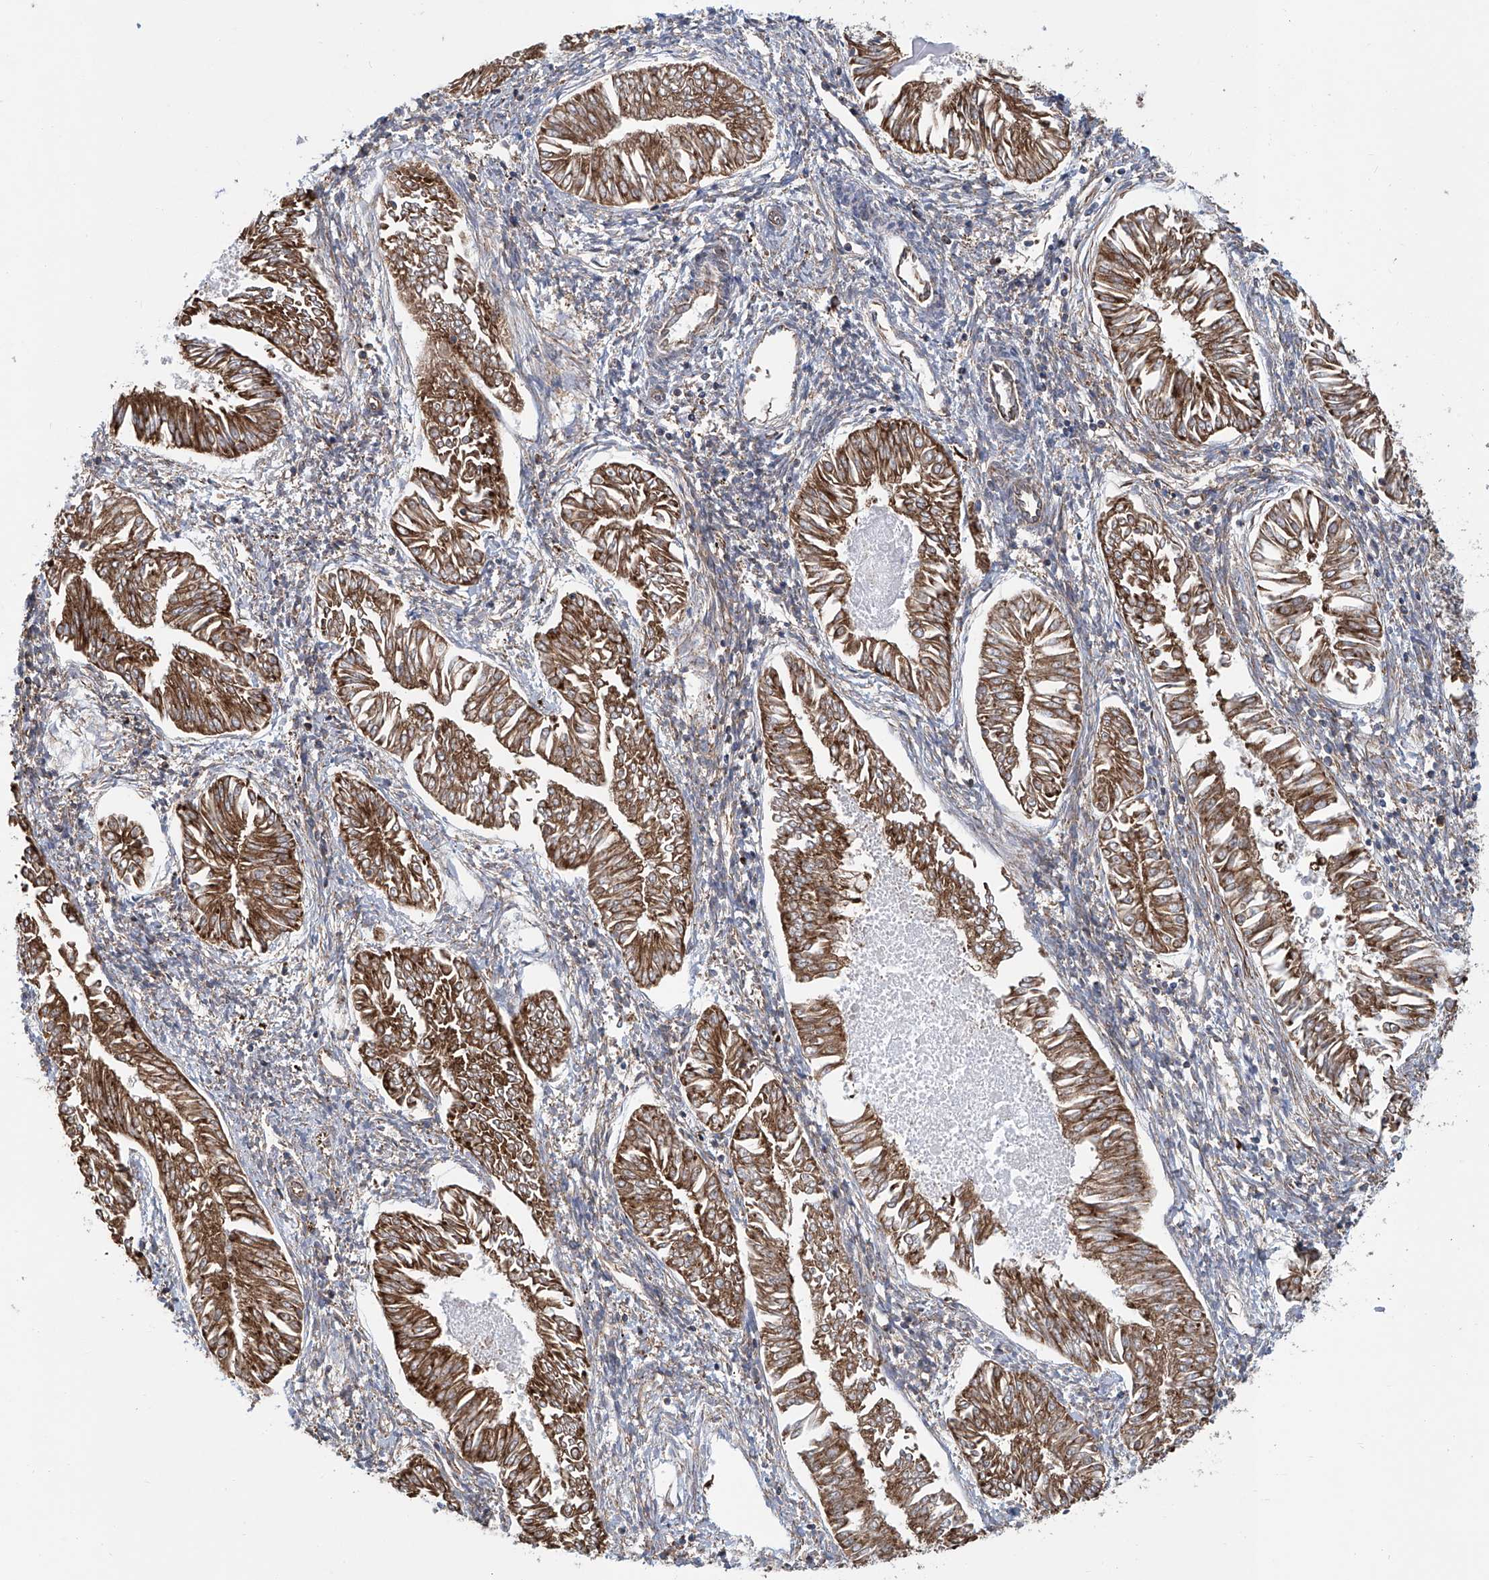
{"staining": {"intensity": "strong", "quantity": ">75%", "location": "cytoplasmic/membranous"}, "tissue": "endometrial cancer", "cell_type": "Tumor cells", "image_type": "cancer", "snomed": [{"axis": "morphology", "description": "Adenocarcinoma, NOS"}, {"axis": "topography", "description": "Endometrium"}], "caption": "Protein expression analysis of endometrial adenocarcinoma exhibits strong cytoplasmic/membranous expression in approximately >75% of tumor cells.", "gene": "SENP2", "patient": {"sex": "female", "age": 53}}